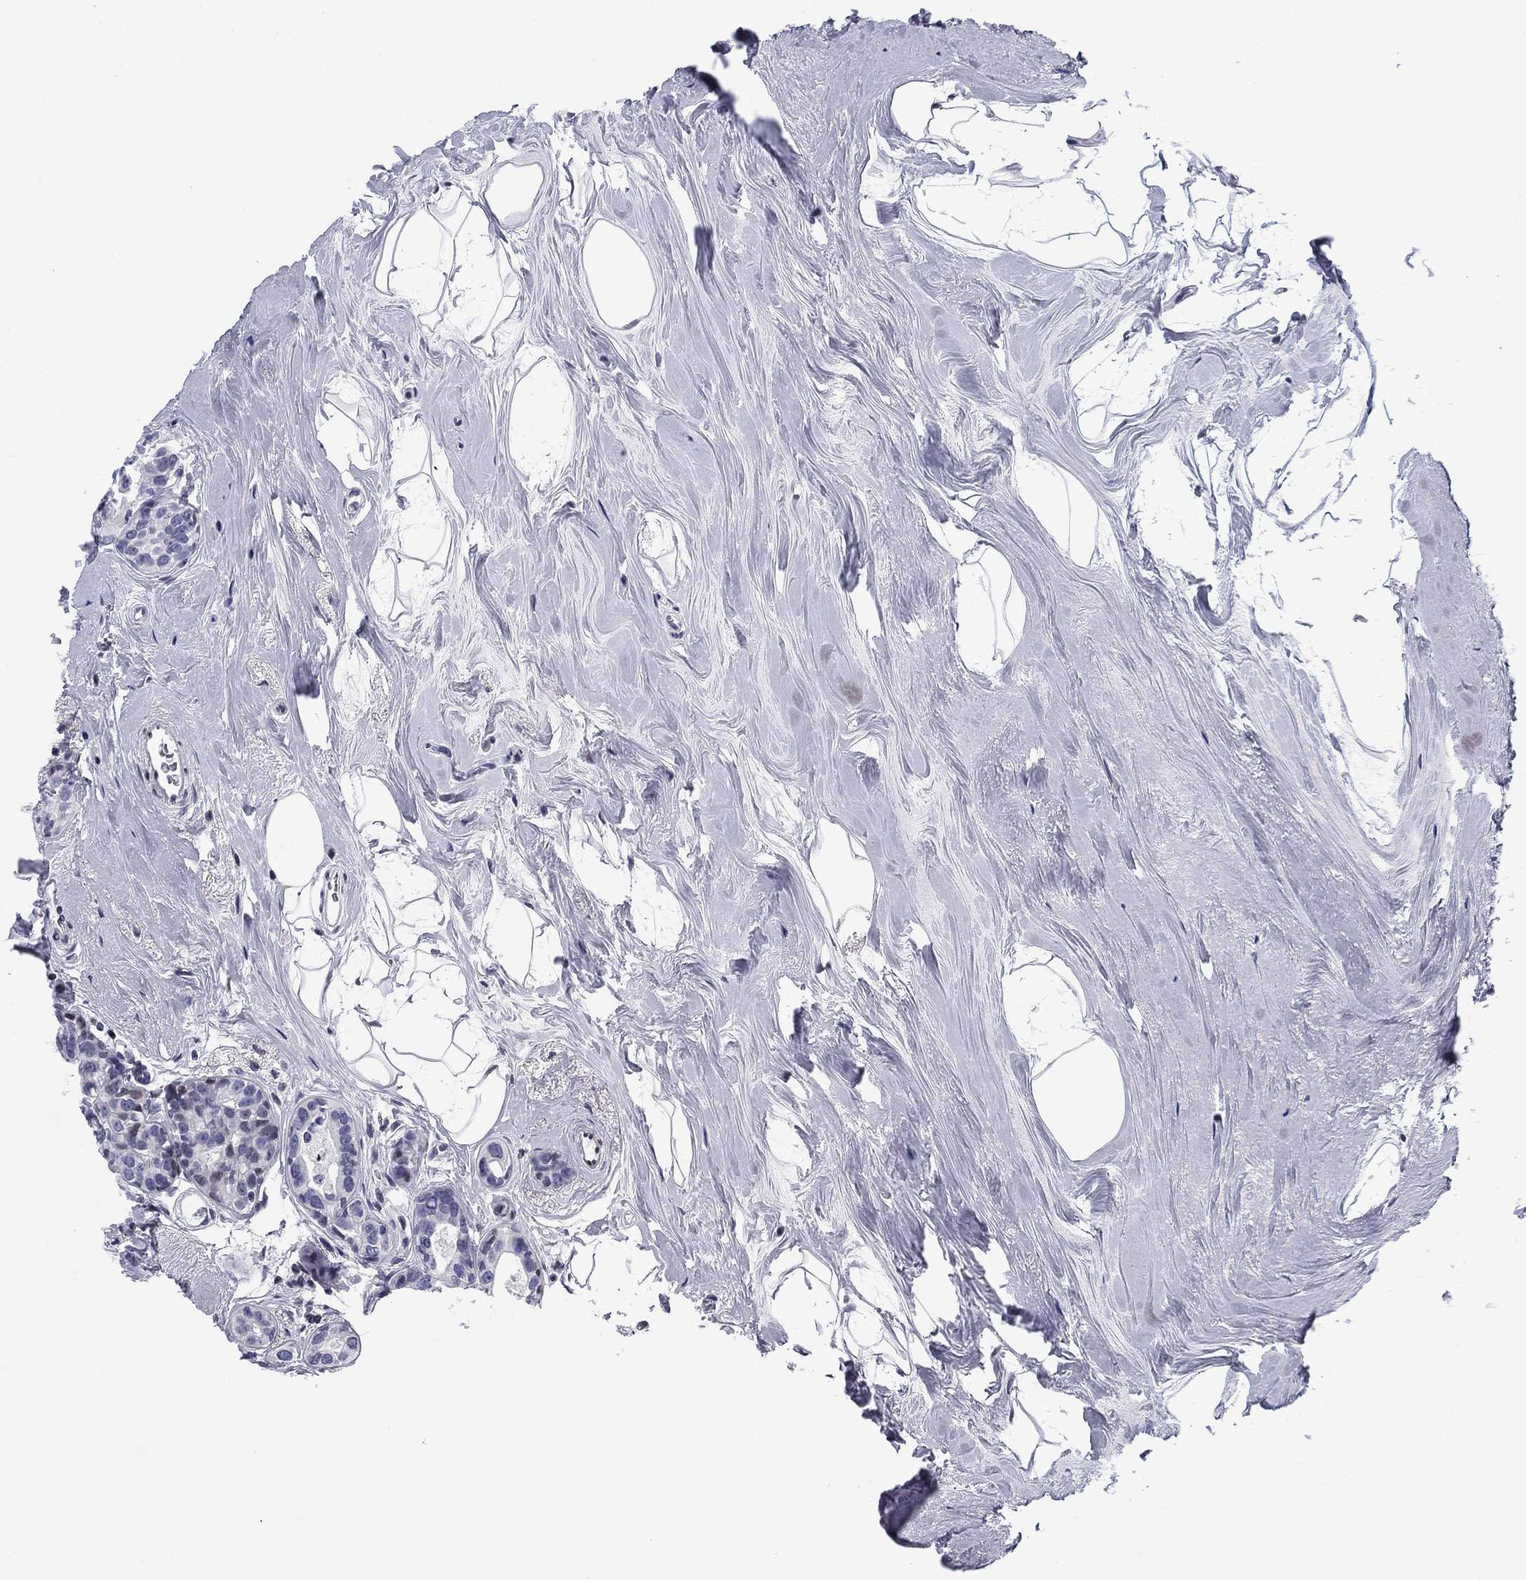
{"staining": {"intensity": "negative", "quantity": "none", "location": "none"}, "tissue": "breast cancer", "cell_type": "Tumor cells", "image_type": "cancer", "snomed": [{"axis": "morphology", "description": "Duct carcinoma"}, {"axis": "topography", "description": "Breast"}], "caption": "High power microscopy micrograph of an immunohistochemistry image of invasive ductal carcinoma (breast), revealing no significant staining in tumor cells.", "gene": "CCDC144A", "patient": {"sex": "female", "age": 55}}